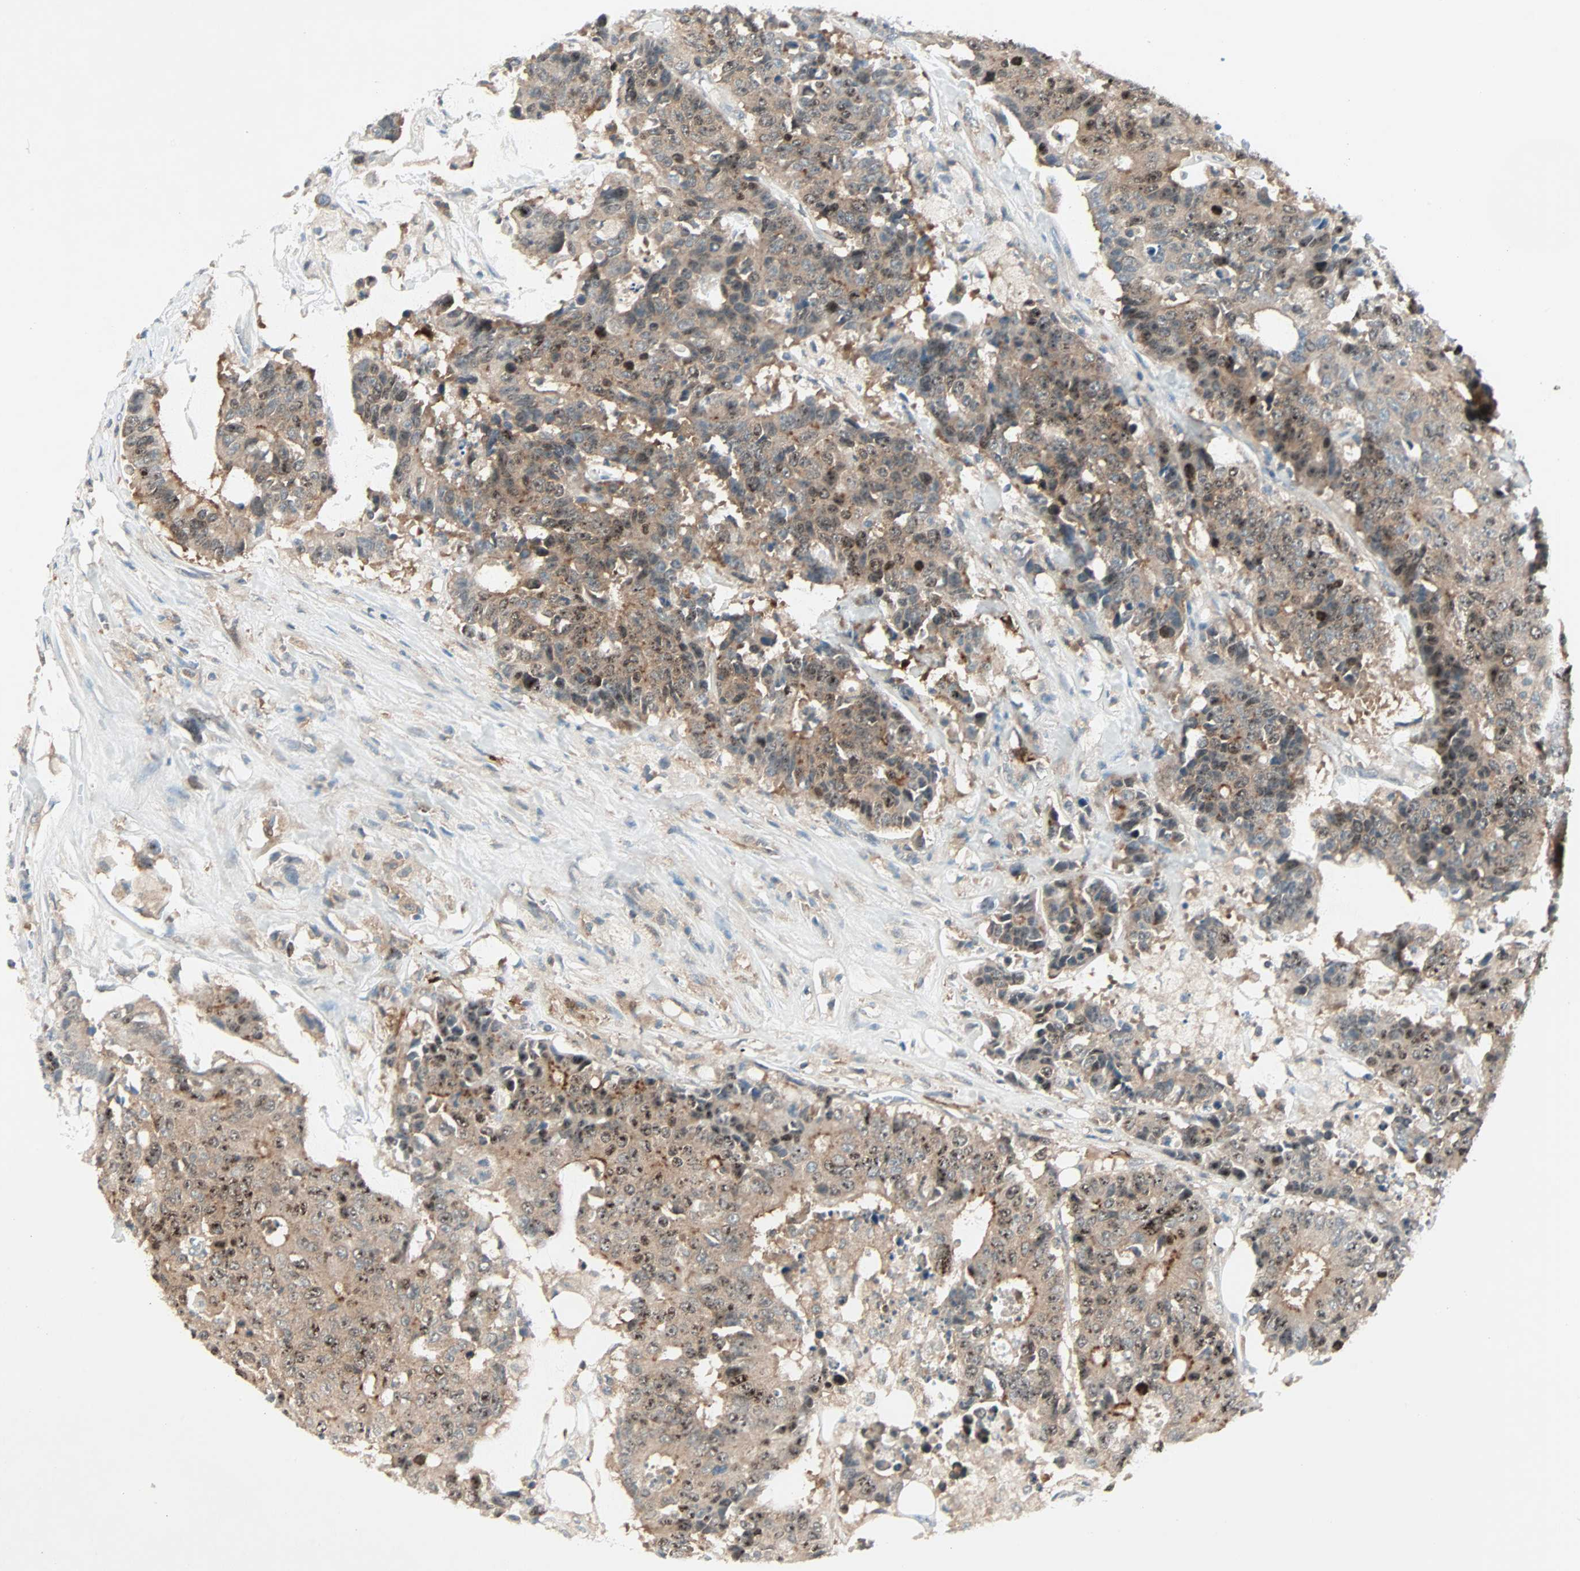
{"staining": {"intensity": "moderate", "quantity": "25%-75%", "location": "cytoplasmic/membranous,nuclear"}, "tissue": "colorectal cancer", "cell_type": "Tumor cells", "image_type": "cancer", "snomed": [{"axis": "morphology", "description": "Adenocarcinoma, NOS"}, {"axis": "topography", "description": "Colon"}], "caption": "Colorectal cancer was stained to show a protein in brown. There is medium levels of moderate cytoplasmic/membranous and nuclear positivity in about 25%-75% of tumor cells. (DAB (3,3'-diaminobenzidine) = brown stain, brightfield microscopy at high magnification).", "gene": "SMIM8", "patient": {"sex": "female", "age": 86}}